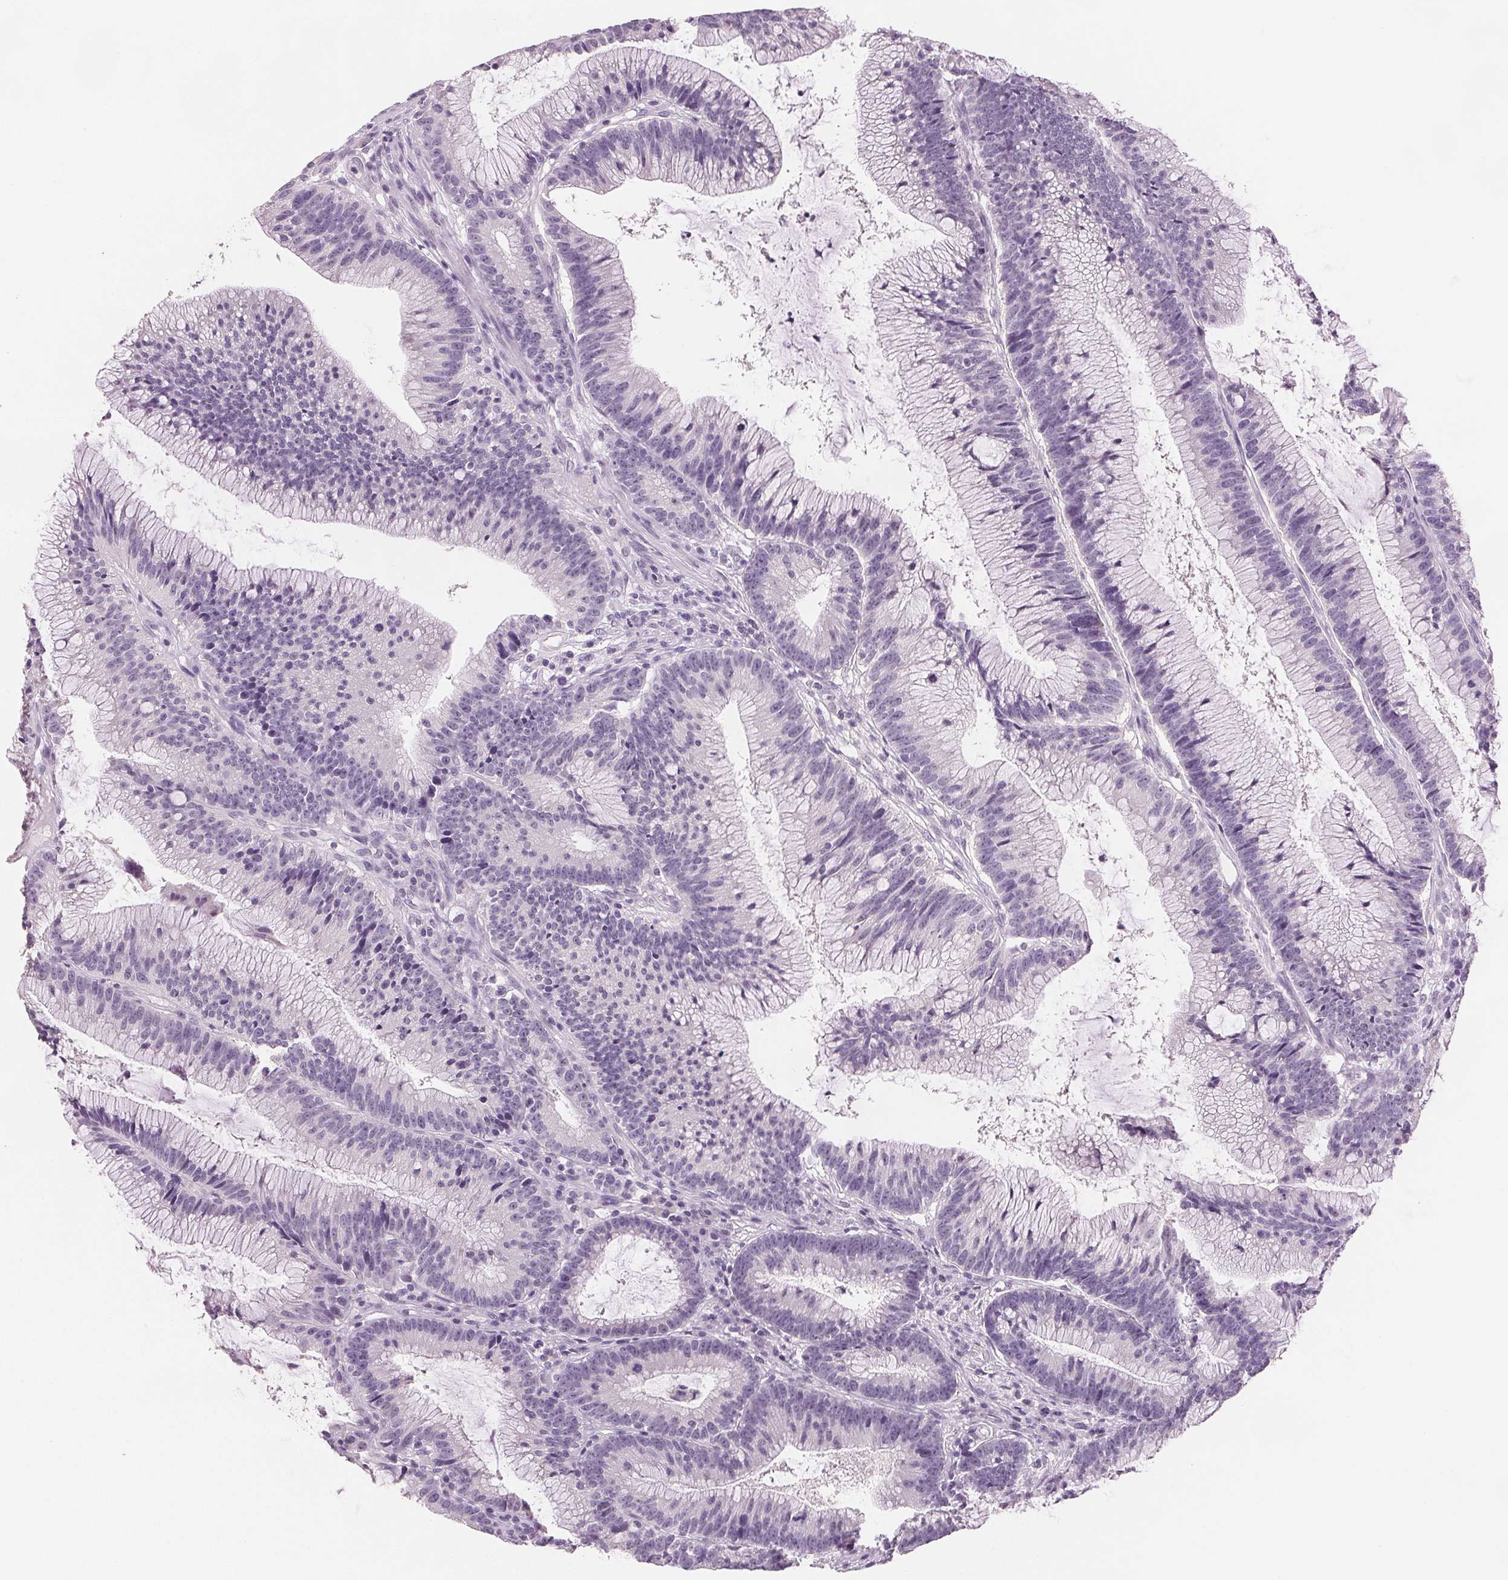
{"staining": {"intensity": "negative", "quantity": "none", "location": "none"}, "tissue": "colorectal cancer", "cell_type": "Tumor cells", "image_type": "cancer", "snomed": [{"axis": "morphology", "description": "Adenocarcinoma, NOS"}, {"axis": "topography", "description": "Colon"}], "caption": "Immunohistochemistry (IHC) micrograph of neoplastic tissue: human colorectal cancer stained with DAB (3,3'-diaminobenzidine) displays no significant protein expression in tumor cells.", "gene": "SCGN", "patient": {"sex": "female", "age": 78}}